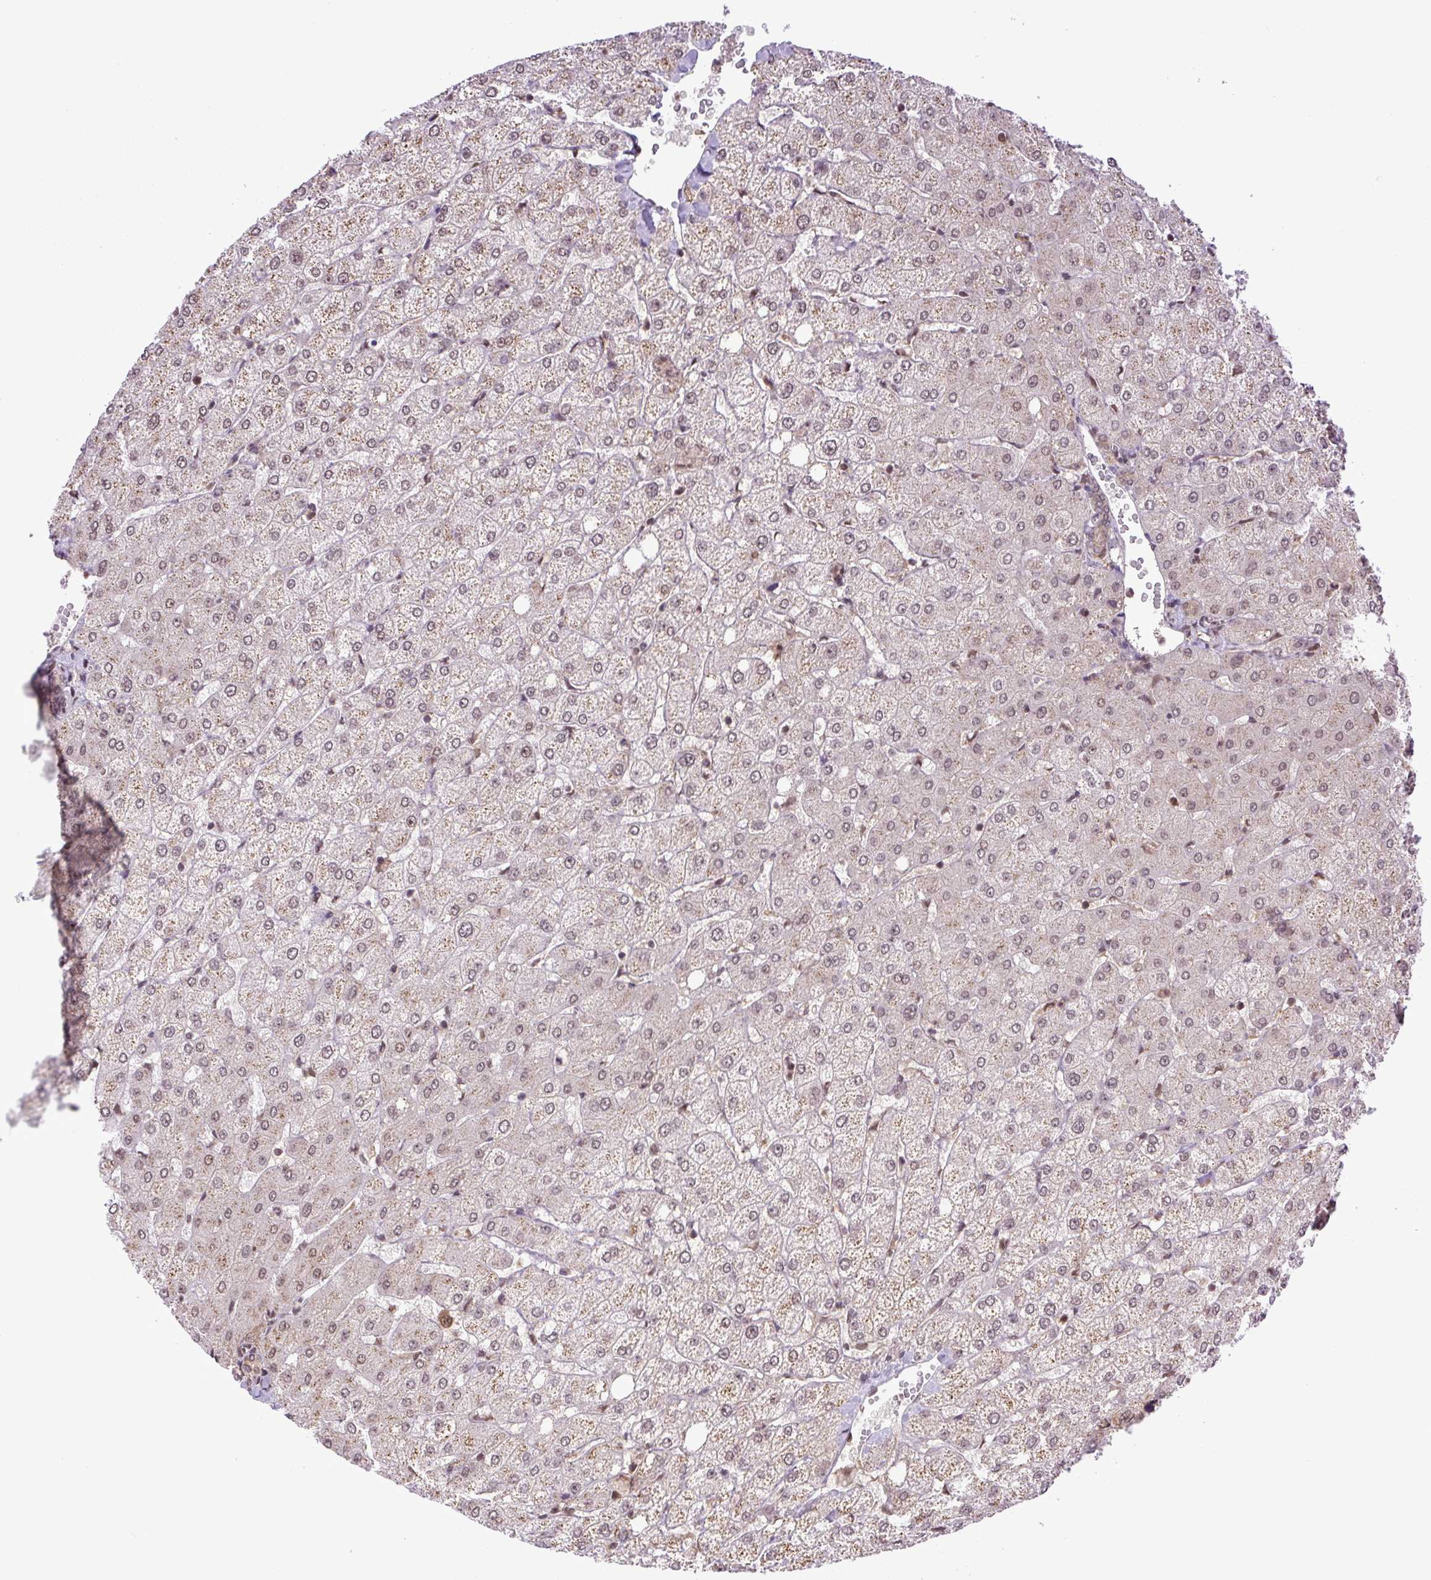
{"staining": {"intensity": "weak", "quantity": ">75%", "location": "nuclear"}, "tissue": "liver", "cell_type": "Cholangiocytes", "image_type": "normal", "snomed": [{"axis": "morphology", "description": "Normal tissue, NOS"}, {"axis": "topography", "description": "Liver"}], "caption": "A photomicrograph showing weak nuclear staining in about >75% of cholangiocytes in unremarkable liver, as visualized by brown immunohistochemical staining.", "gene": "SGTA", "patient": {"sex": "female", "age": 54}}